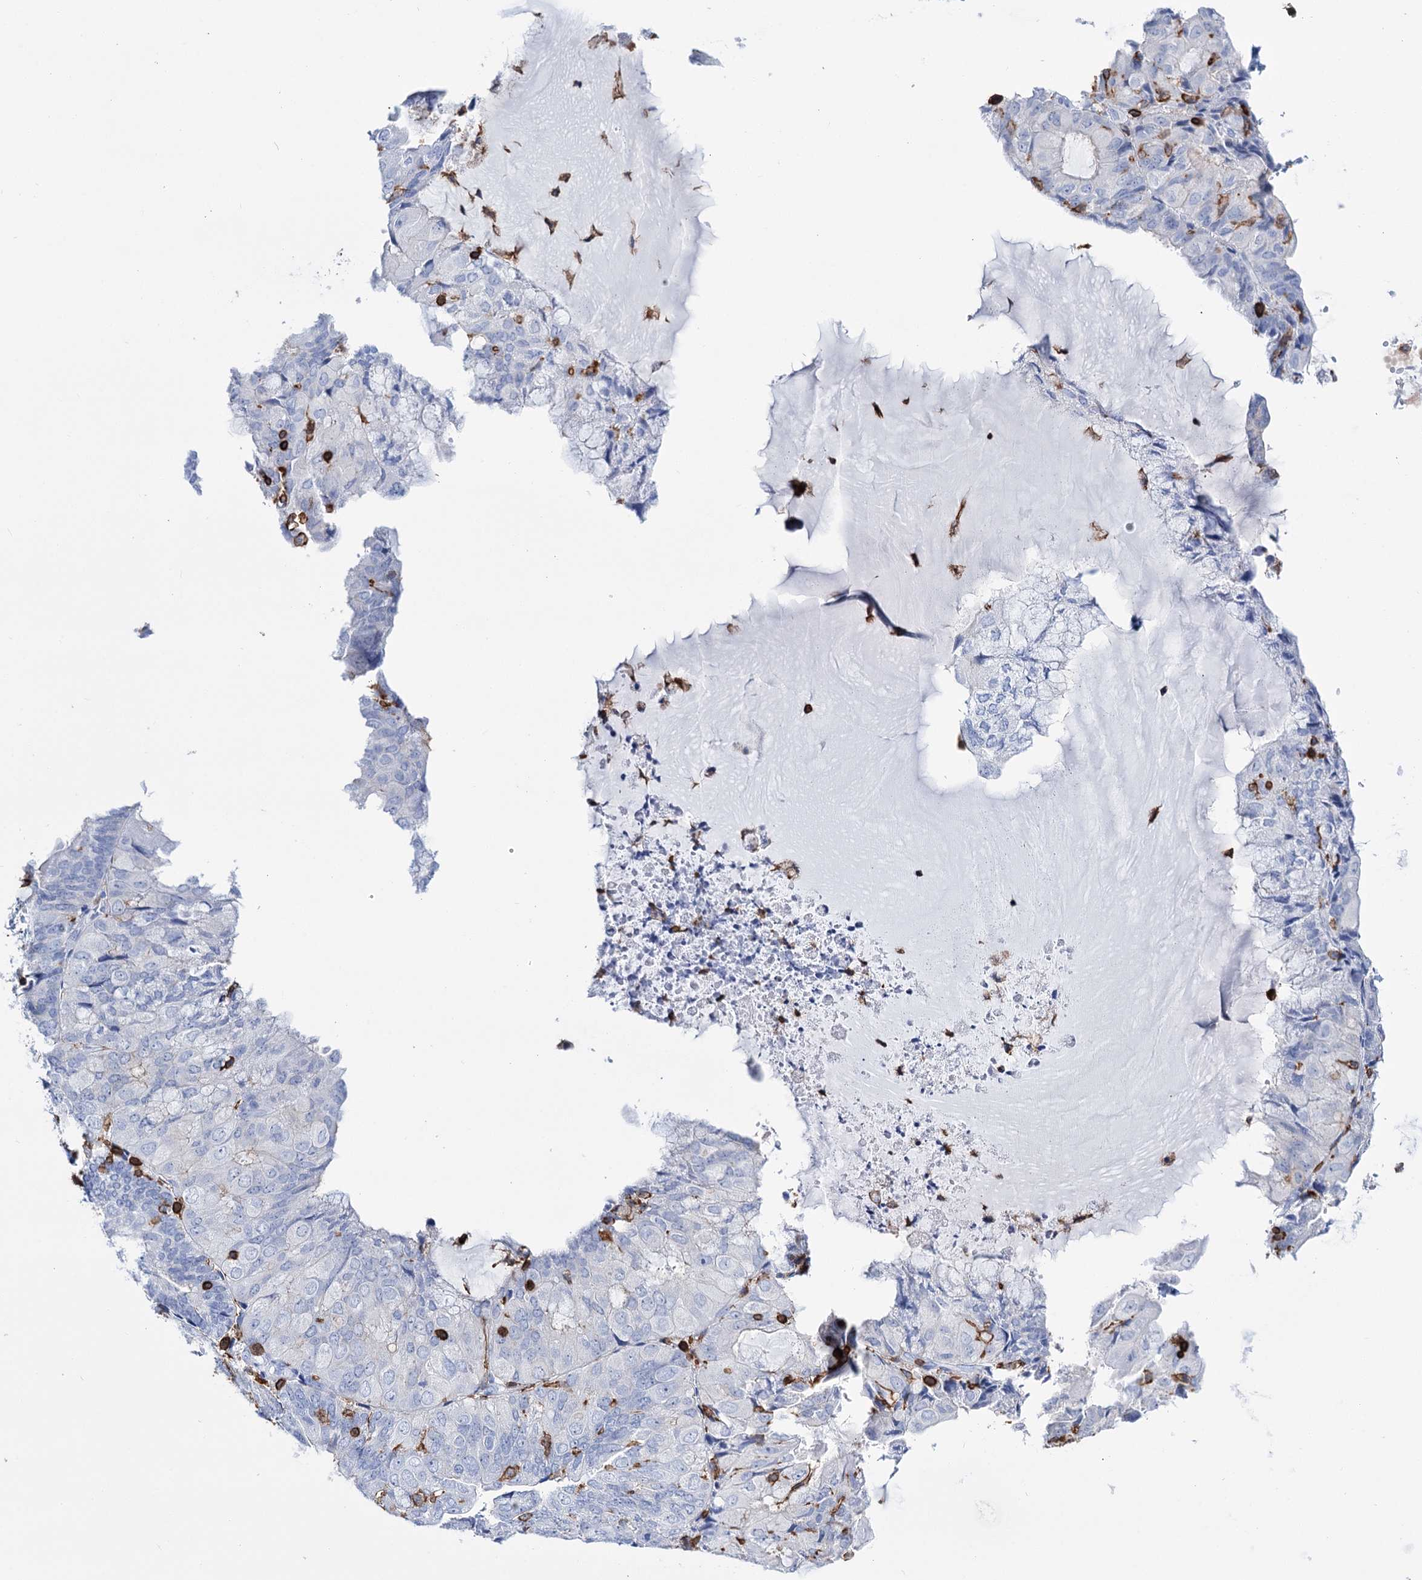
{"staining": {"intensity": "negative", "quantity": "none", "location": "none"}, "tissue": "endometrial cancer", "cell_type": "Tumor cells", "image_type": "cancer", "snomed": [{"axis": "morphology", "description": "Adenocarcinoma, NOS"}, {"axis": "topography", "description": "Endometrium"}], "caption": "Tumor cells are negative for brown protein staining in adenocarcinoma (endometrial). Nuclei are stained in blue.", "gene": "DEF6", "patient": {"sex": "female", "age": 81}}